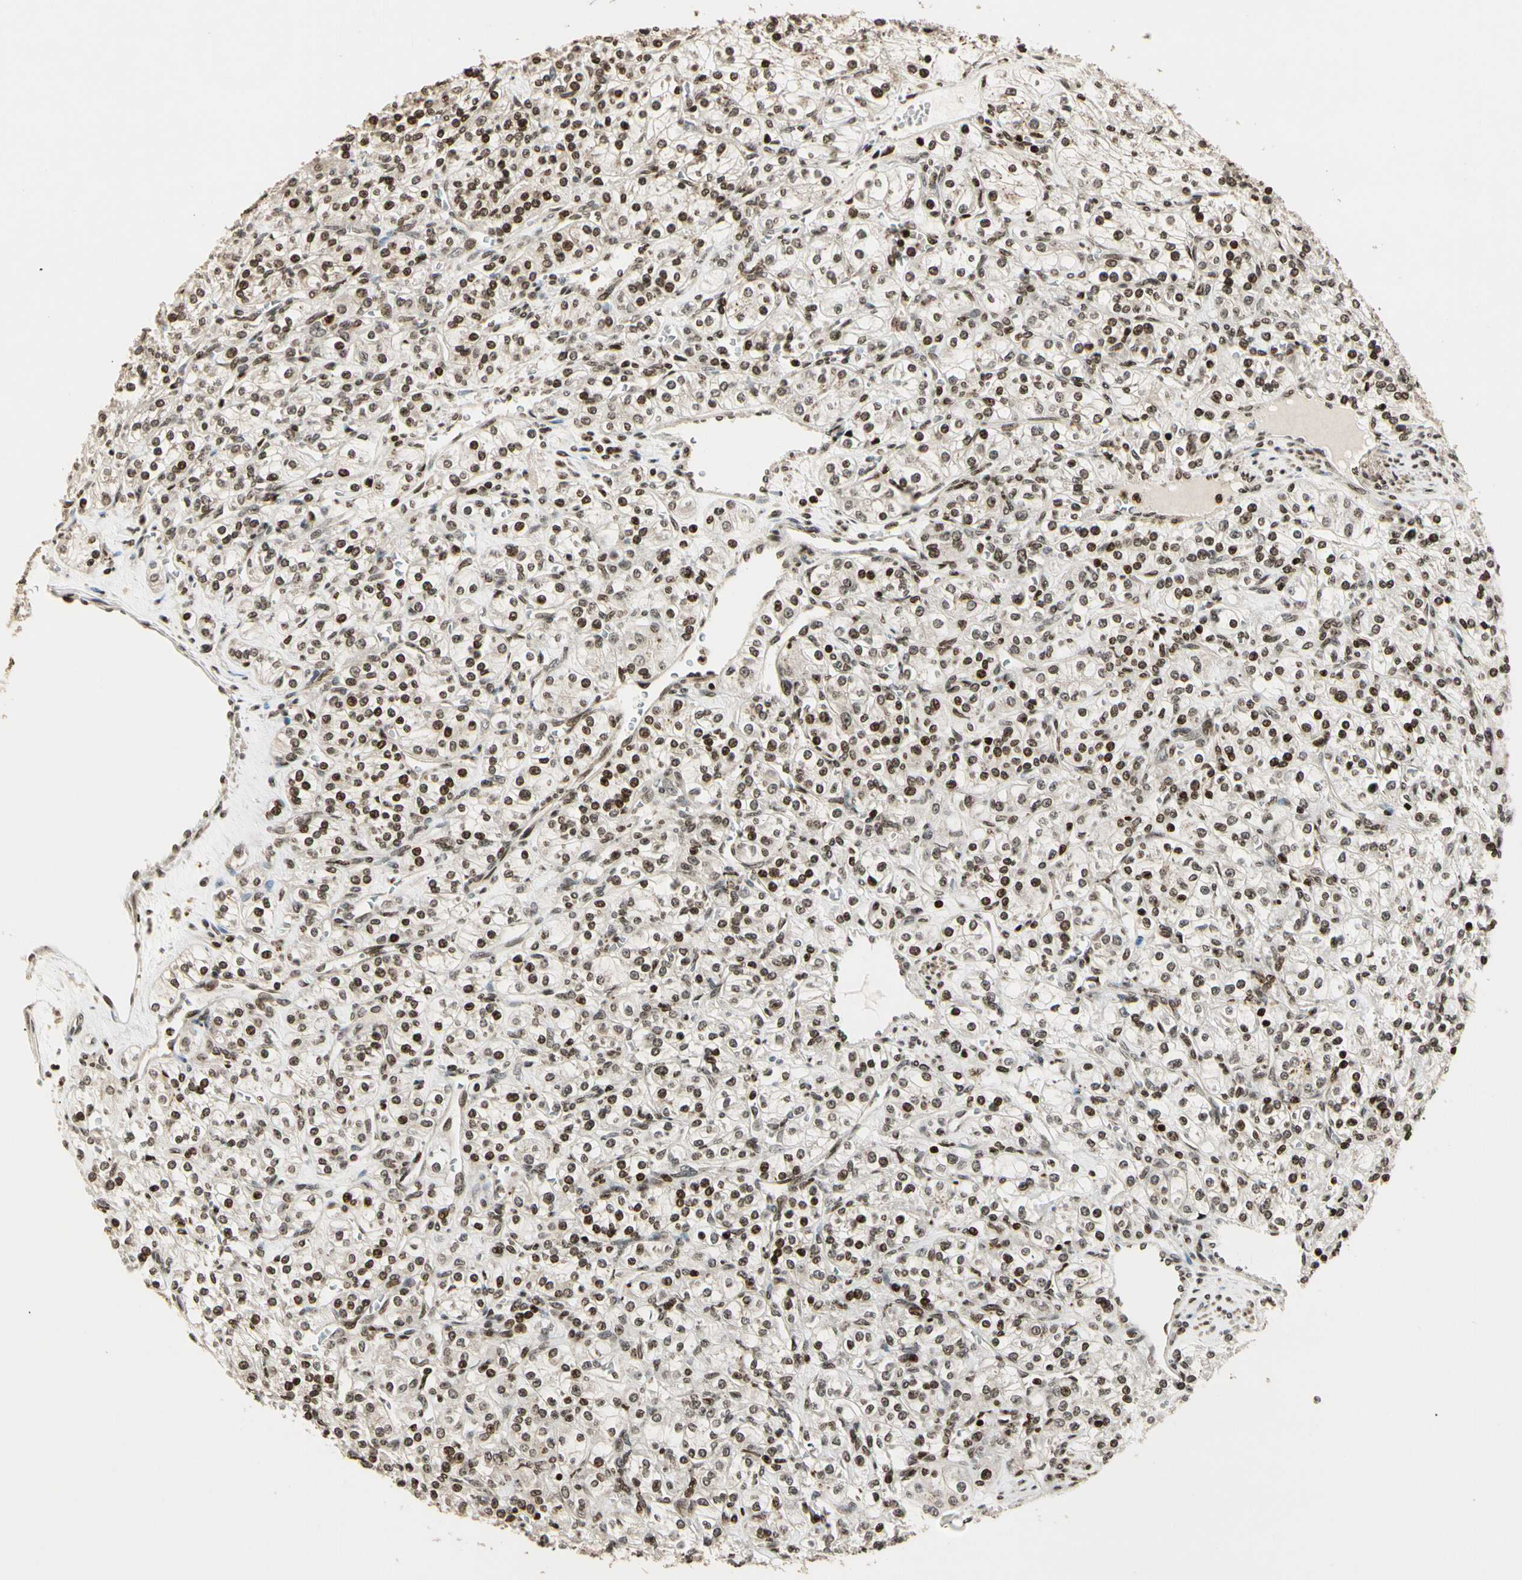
{"staining": {"intensity": "moderate", "quantity": ">75%", "location": "nuclear"}, "tissue": "renal cancer", "cell_type": "Tumor cells", "image_type": "cancer", "snomed": [{"axis": "morphology", "description": "Adenocarcinoma, NOS"}, {"axis": "topography", "description": "Kidney"}], "caption": "Protein staining of renal cancer (adenocarcinoma) tissue reveals moderate nuclear expression in approximately >75% of tumor cells.", "gene": "TSHZ3", "patient": {"sex": "male", "age": 77}}